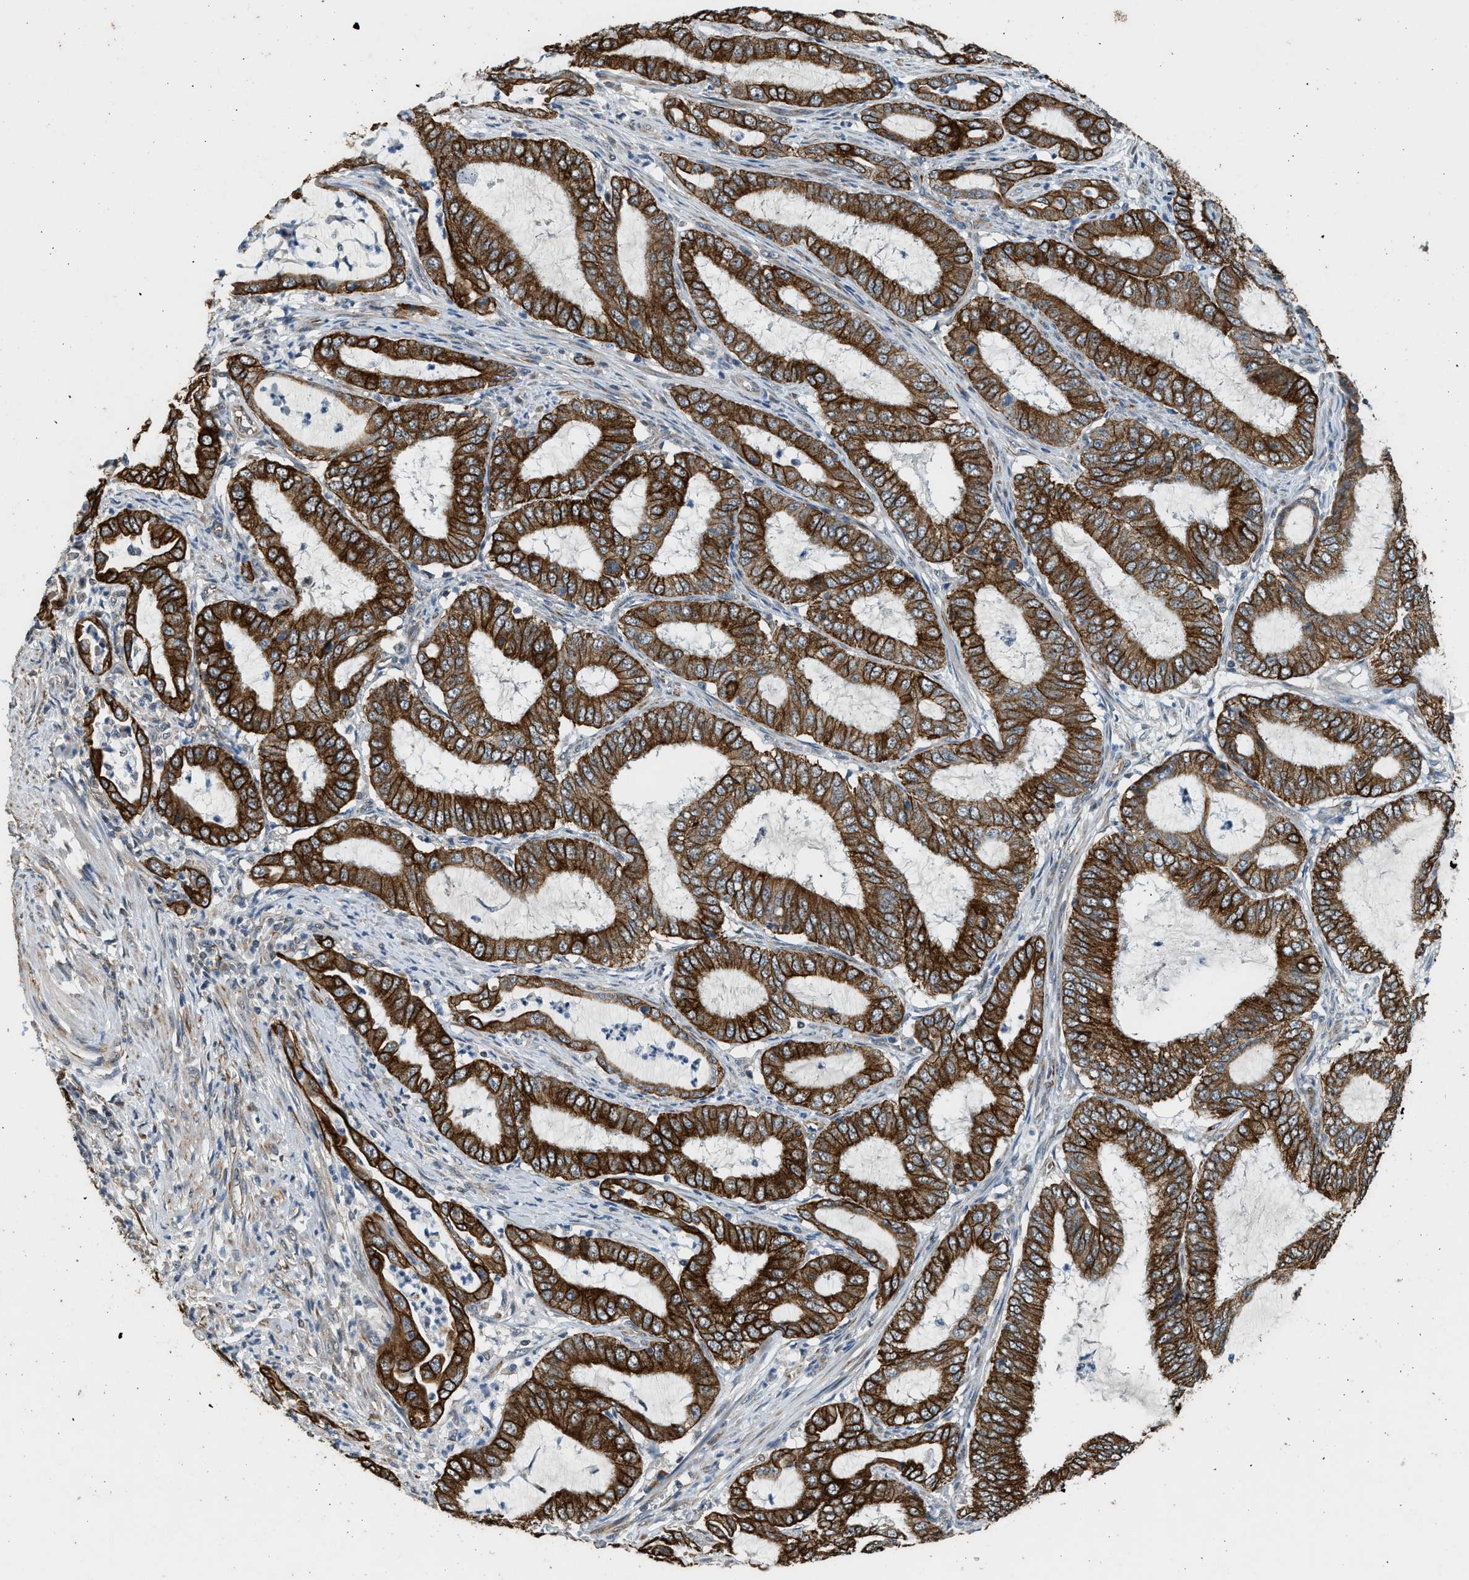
{"staining": {"intensity": "strong", "quantity": ">75%", "location": "cytoplasmic/membranous"}, "tissue": "endometrial cancer", "cell_type": "Tumor cells", "image_type": "cancer", "snomed": [{"axis": "morphology", "description": "Adenocarcinoma, NOS"}, {"axis": "topography", "description": "Endometrium"}], "caption": "Endometrial cancer was stained to show a protein in brown. There is high levels of strong cytoplasmic/membranous expression in about >75% of tumor cells. The protein of interest is shown in brown color, while the nuclei are stained blue.", "gene": "PCLO", "patient": {"sex": "female", "age": 70}}